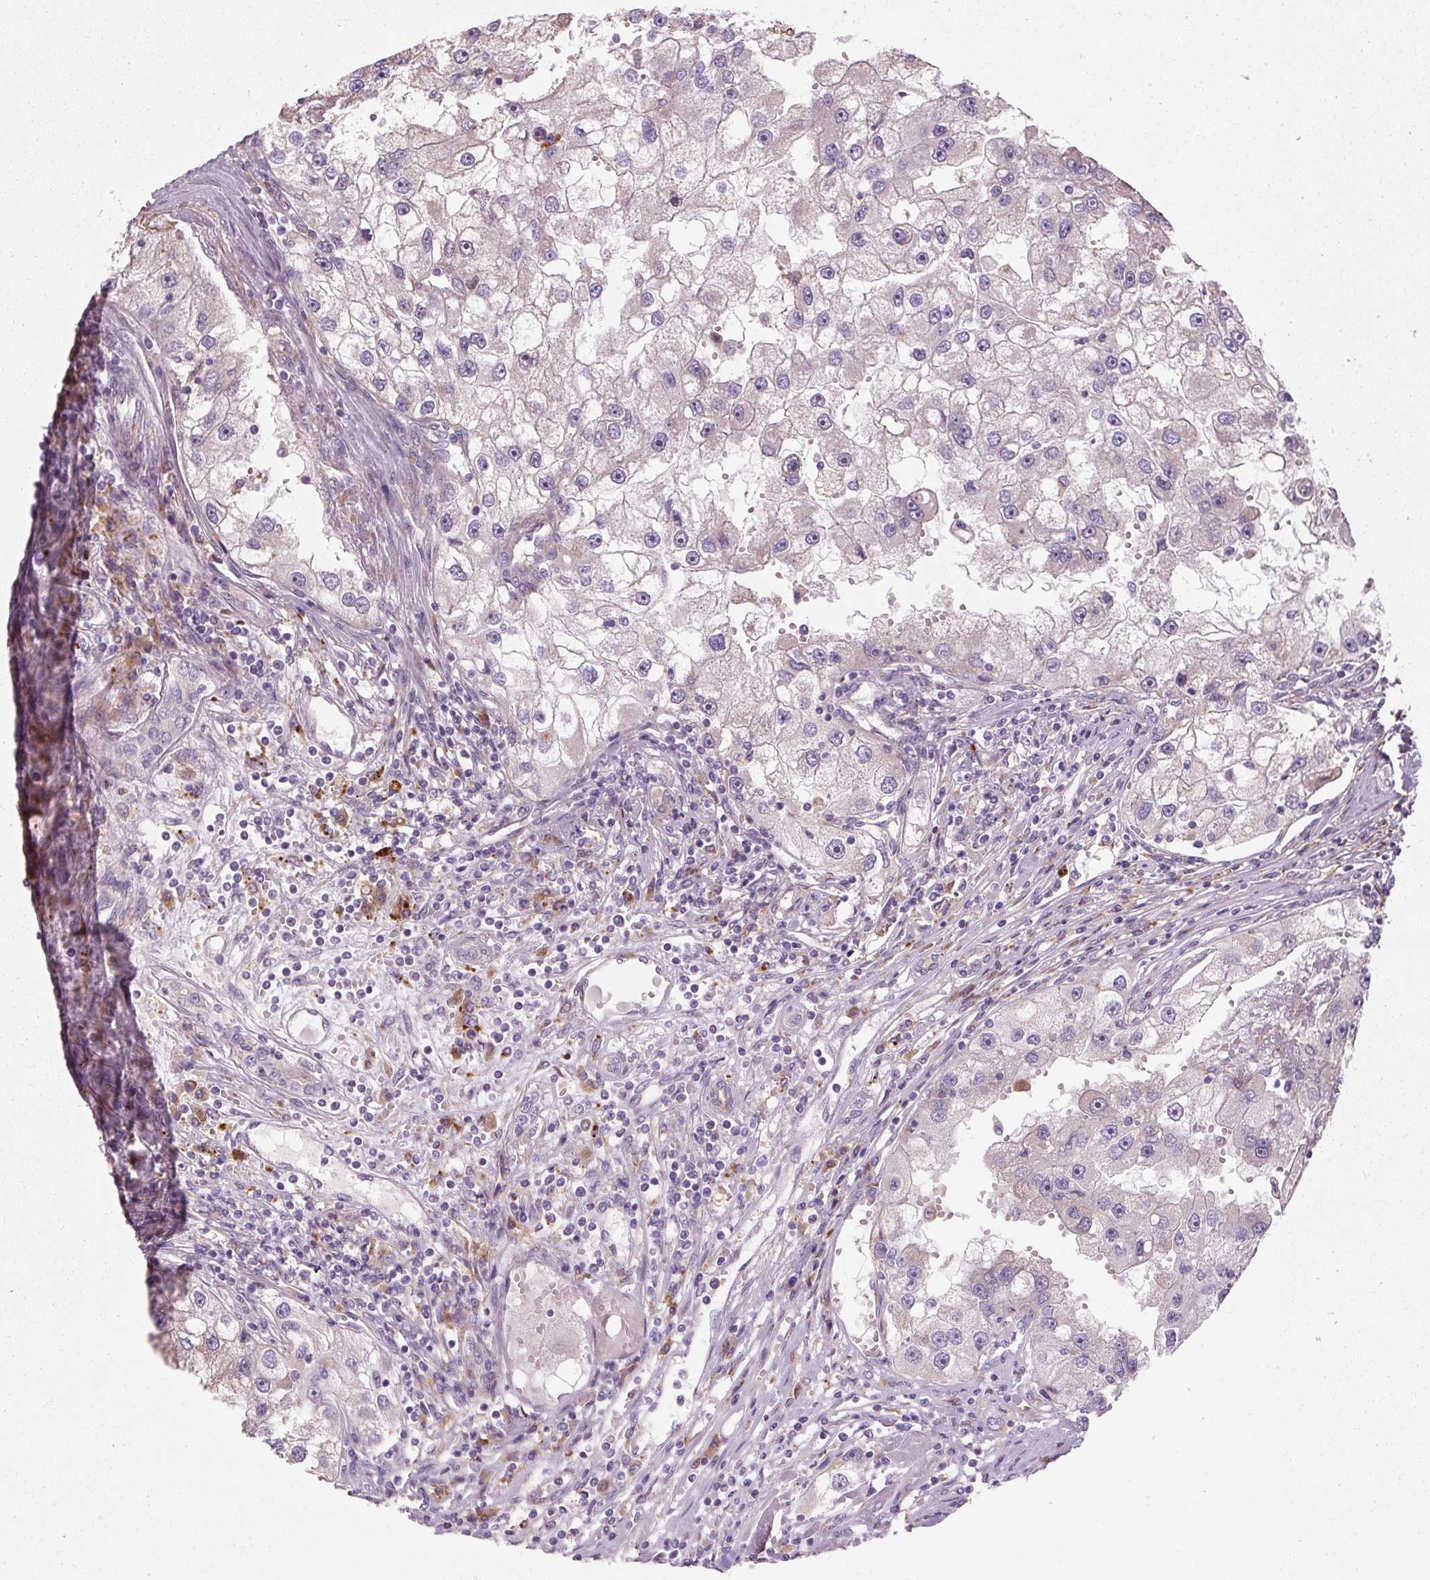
{"staining": {"intensity": "negative", "quantity": "none", "location": "none"}, "tissue": "renal cancer", "cell_type": "Tumor cells", "image_type": "cancer", "snomed": [{"axis": "morphology", "description": "Adenocarcinoma, NOS"}, {"axis": "topography", "description": "Kidney"}], "caption": "This is a micrograph of immunohistochemistry staining of renal cancer (adenocarcinoma), which shows no positivity in tumor cells.", "gene": "TBC1D4", "patient": {"sex": "male", "age": 63}}